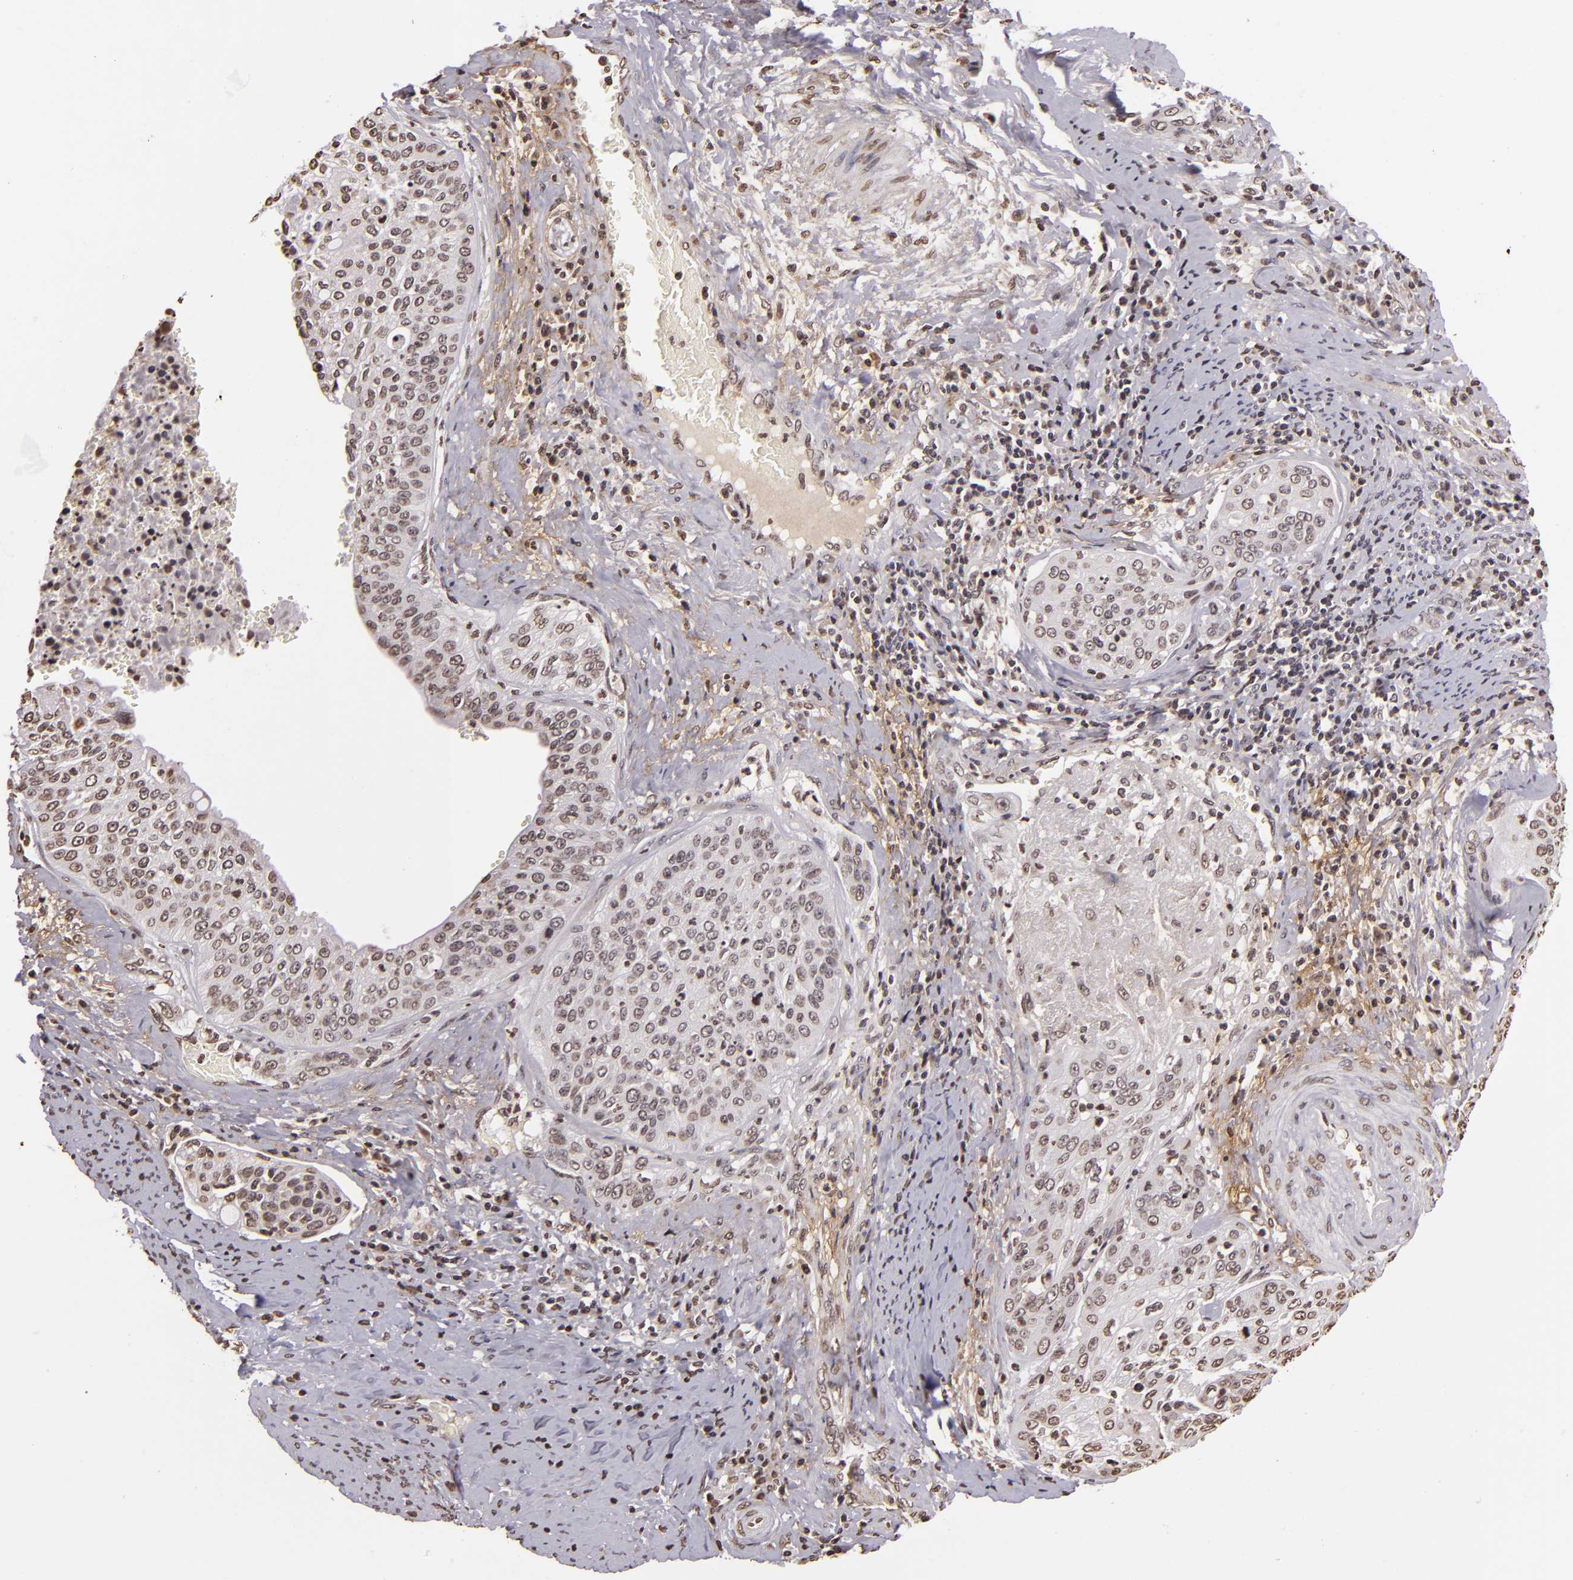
{"staining": {"intensity": "weak", "quantity": "25%-75%", "location": "nuclear"}, "tissue": "cervical cancer", "cell_type": "Tumor cells", "image_type": "cancer", "snomed": [{"axis": "morphology", "description": "Squamous cell carcinoma, NOS"}, {"axis": "topography", "description": "Cervix"}], "caption": "Approximately 25%-75% of tumor cells in human squamous cell carcinoma (cervical) display weak nuclear protein positivity as visualized by brown immunohistochemical staining.", "gene": "THRB", "patient": {"sex": "female", "age": 41}}